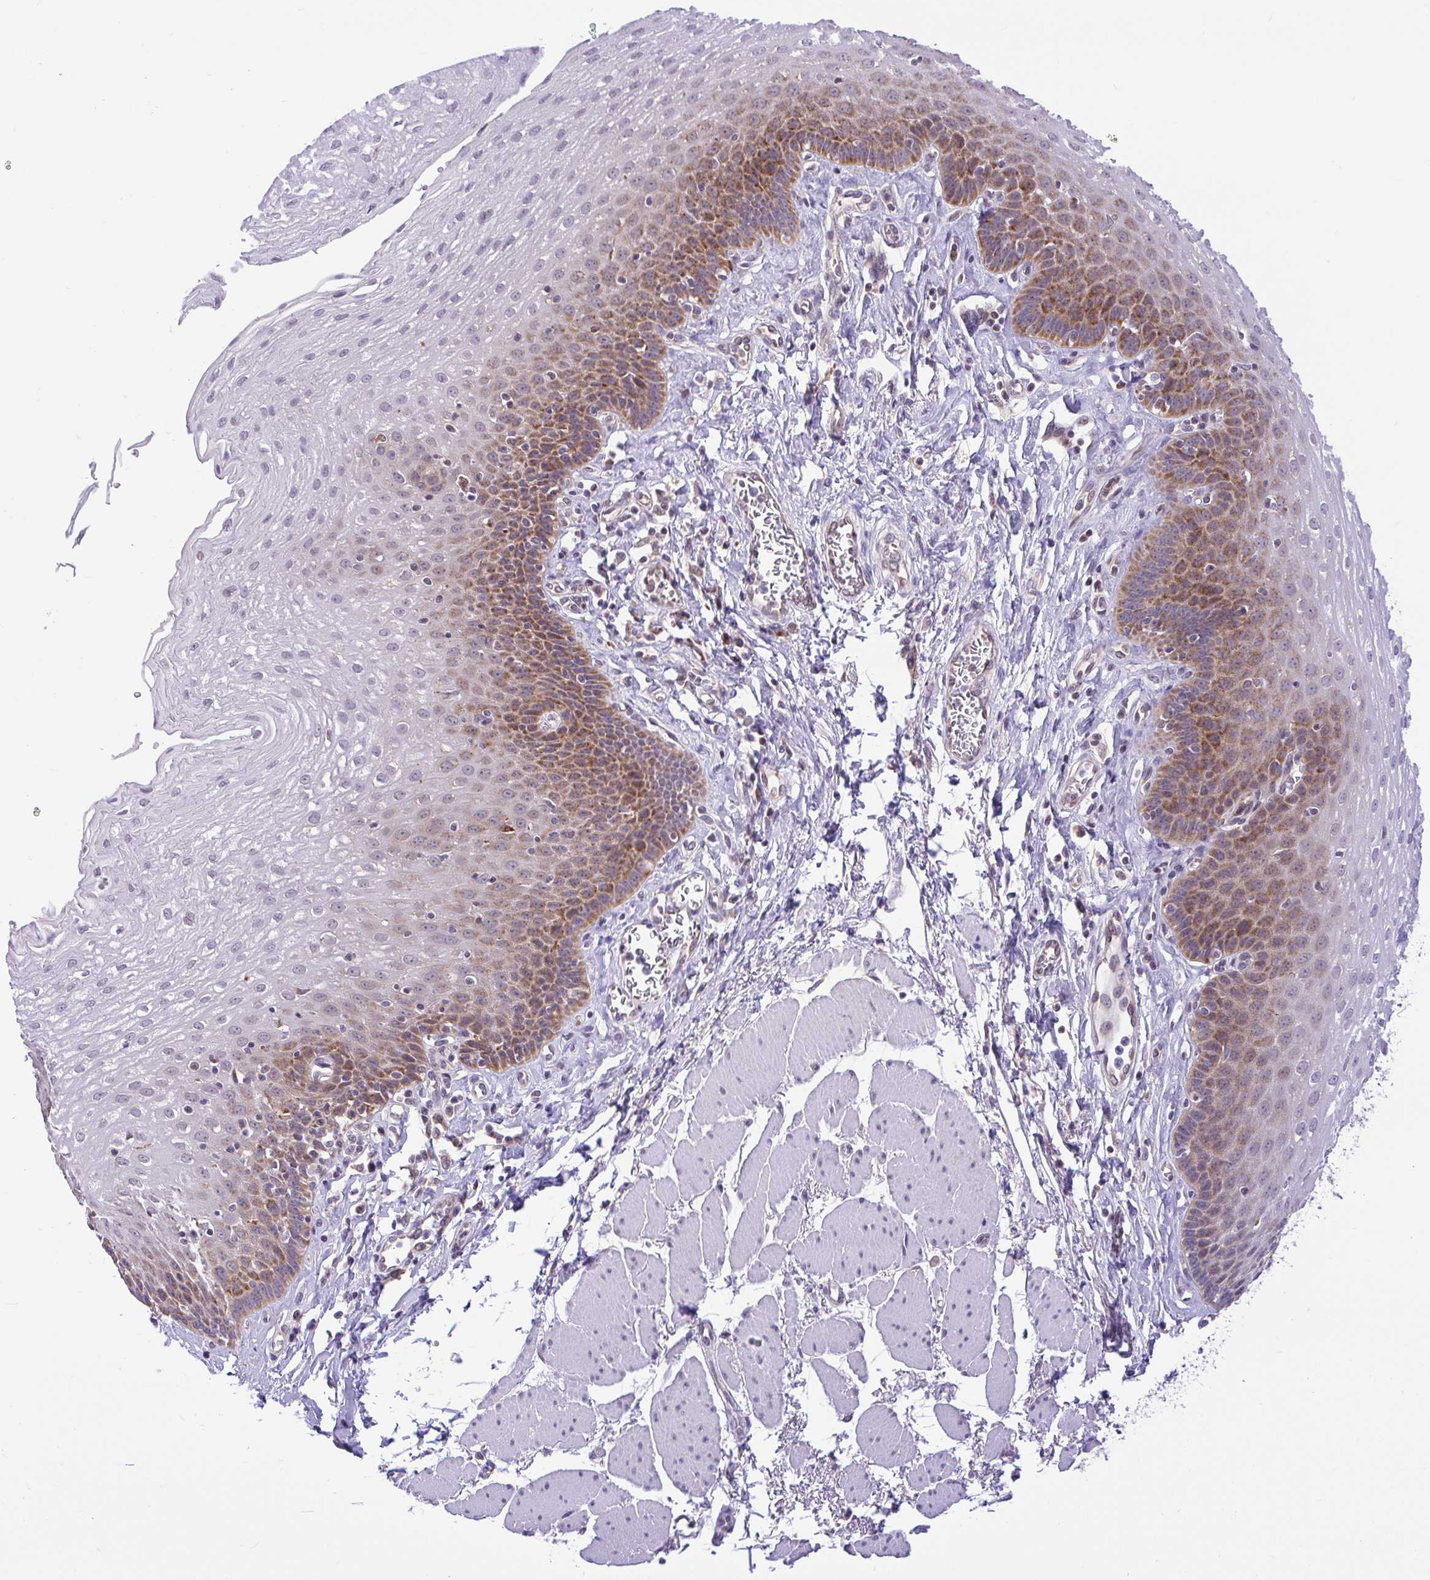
{"staining": {"intensity": "moderate", "quantity": "25%-75%", "location": "cytoplasmic/membranous"}, "tissue": "esophagus", "cell_type": "Squamous epithelial cells", "image_type": "normal", "snomed": [{"axis": "morphology", "description": "Normal tissue, NOS"}, {"axis": "topography", "description": "Esophagus"}], "caption": "A high-resolution histopathology image shows immunohistochemistry (IHC) staining of normal esophagus, which shows moderate cytoplasmic/membranous expression in approximately 25%-75% of squamous epithelial cells.", "gene": "PYCR2", "patient": {"sex": "female", "age": 81}}